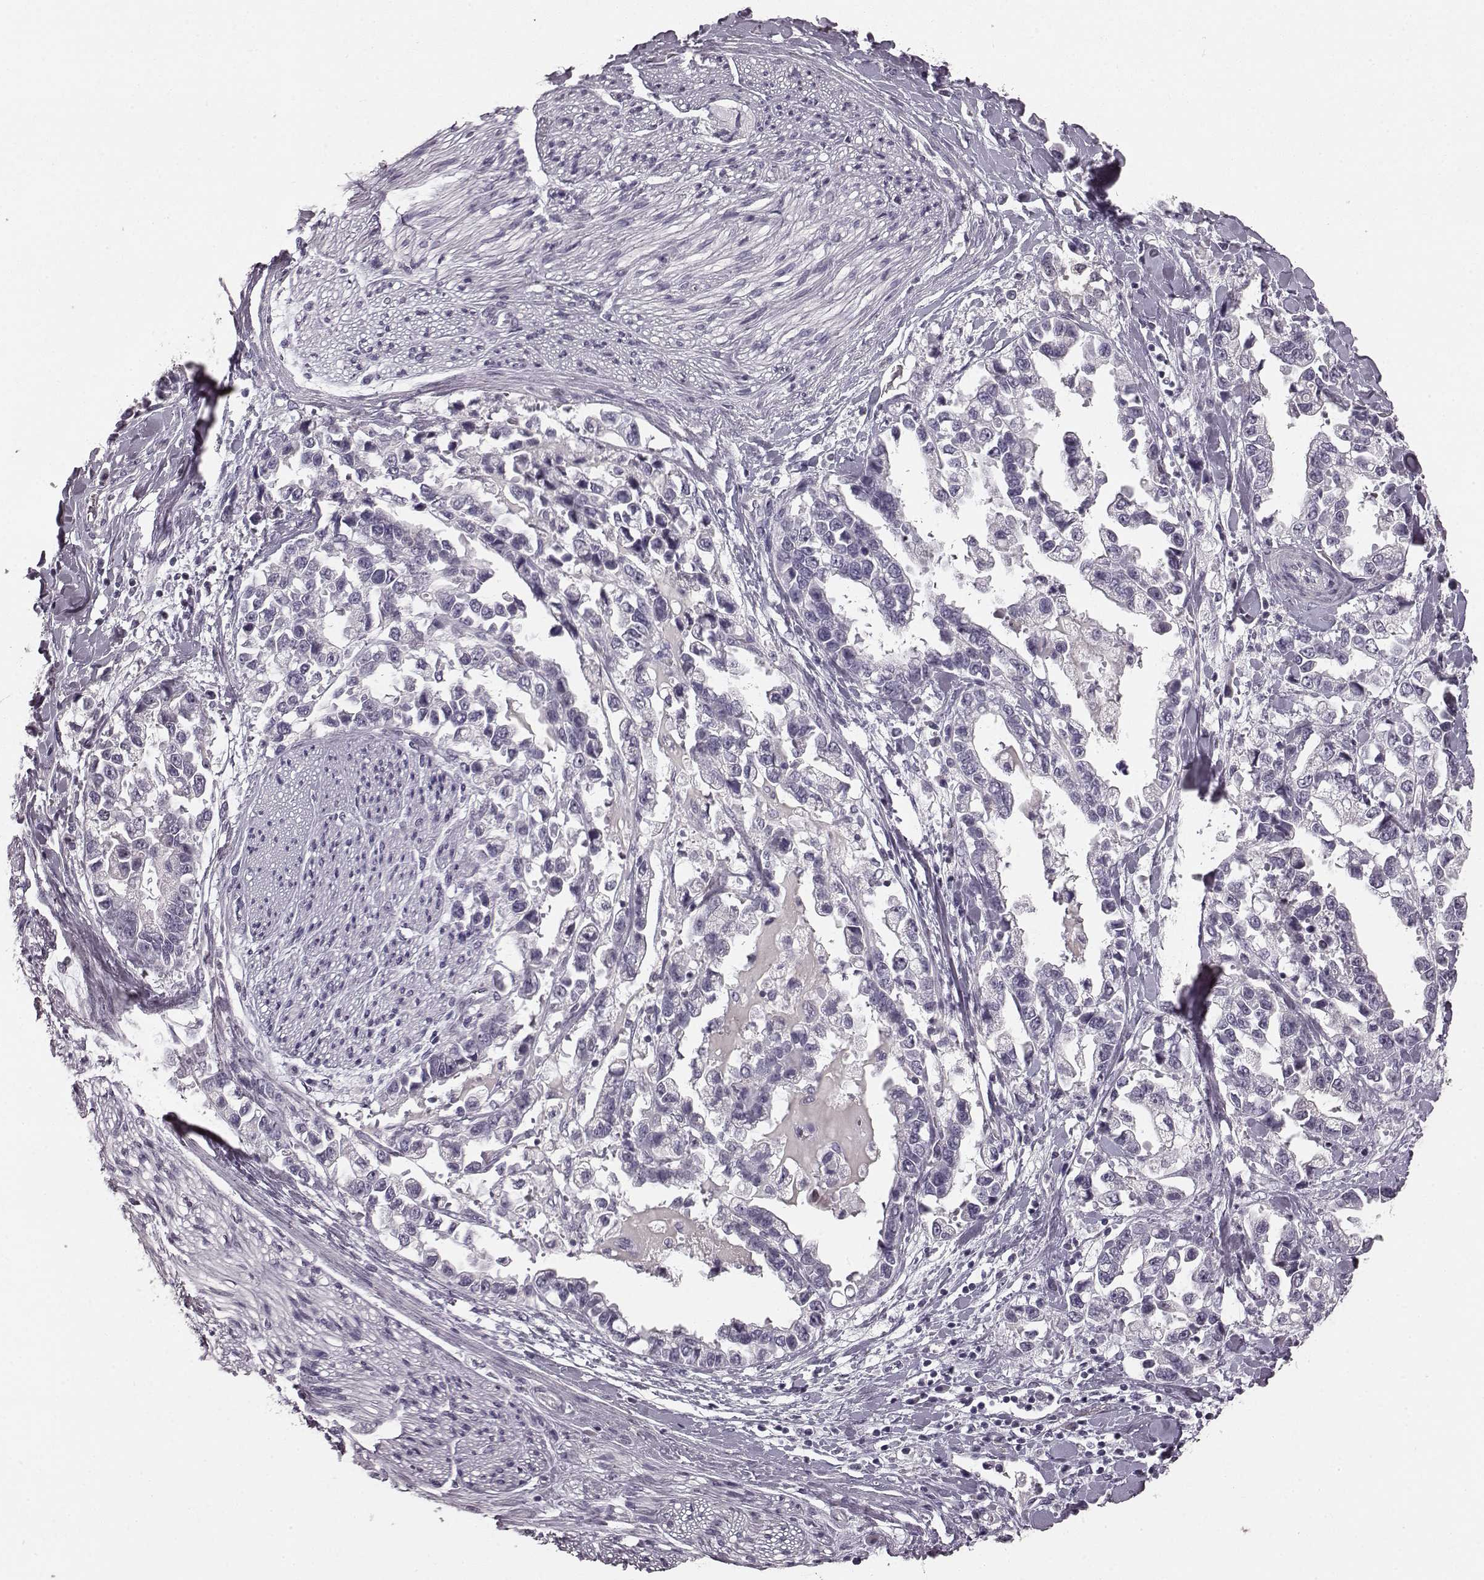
{"staining": {"intensity": "negative", "quantity": "none", "location": "none"}, "tissue": "stomach cancer", "cell_type": "Tumor cells", "image_type": "cancer", "snomed": [{"axis": "morphology", "description": "Adenocarcinoma, NOS"}, {"axis": "topography", "description": "Stomach"}], "caption": "The image displays no significant staining in tumor cells of stomach cancer. Brightfield microscopy of immunohistochemistry stained with DAB (3,3'-diaminobenzidine) (brown) and hematoxylin (blue), captured at high magnification.", "gene": "RIT2", "patient": {"sex": "male", "age": 59}}